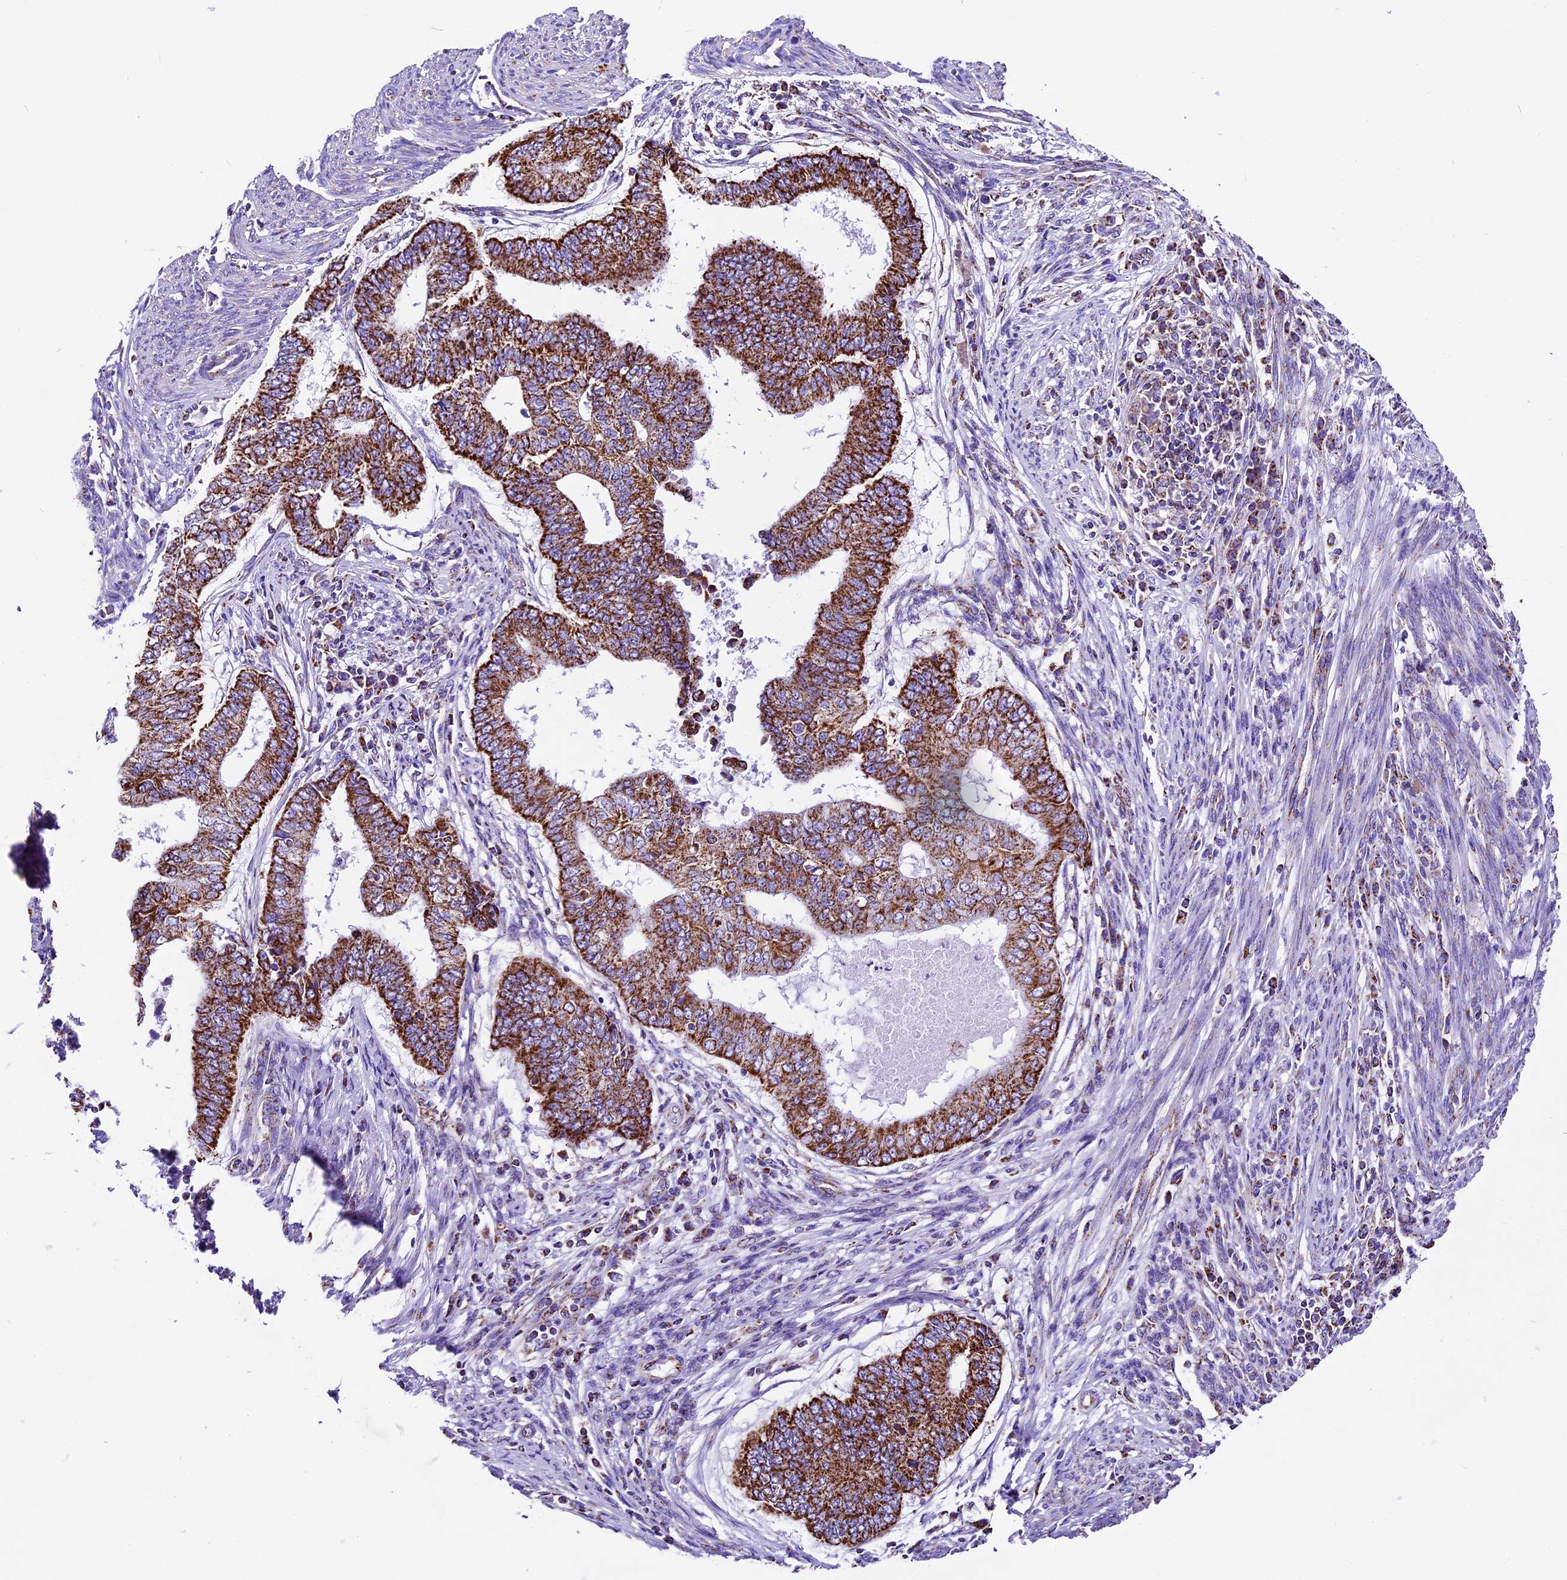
{"staining": {"intensity": "strong", "quantity": ">75%", "location": "cytoplasmic/membranous"}, "tissue": "endometrial cancer", "cell_type": "Tumor cells", "image_type": "cancer", "snomed": [{"axis": "morphology", "description": "Polyp, NOS"}, {"axis": "morphology", "description": "Adenocarcinoma, NOS"}, {"axis": "morphology", "description": "Adenoma, NOS"}, {"axis": "topography", "description": "Endometrium"}], "caption": "Protein staining of endometrial cancer (adenoma) tissue shows strong cytoplasmic/membranous positivity in approximately >75% of tumor cells. (IHC, brightfield microscopy, high magnification).", "gene": "DCAF5", "patient": {"sex": "female", "age": 79}}